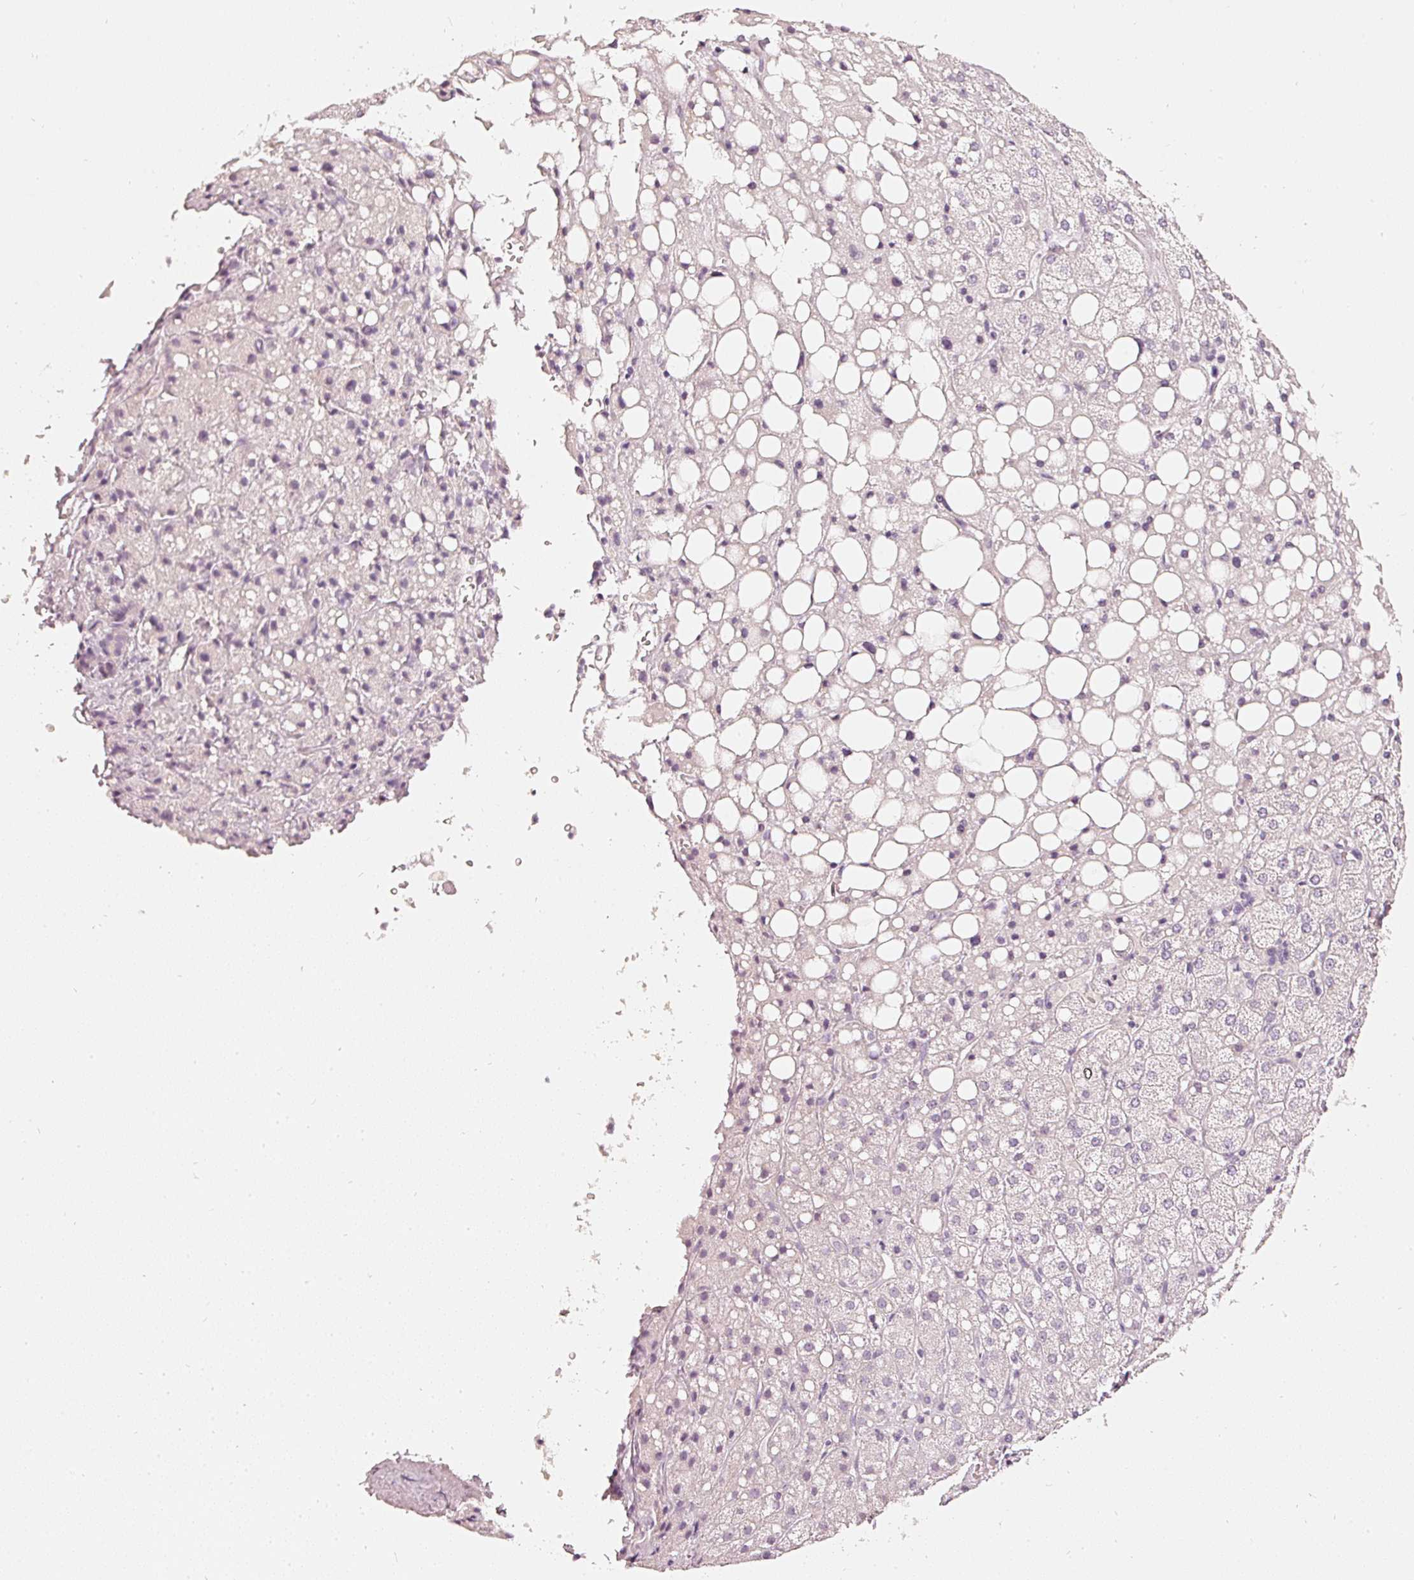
{"staining": {"intensity": "negative", "quantity": "none", "location": "none"}, "tissue": "liver cancer", "cell_type": "Tumor cells", "image_type": "cancer", "snomed": [{"axis": "morphology", "description": "Carcinoma, Hepatocellular, NOS"}, {"axis": "topography", "description": "Liver"}], "caption": "A photomicrograph of human liver hepatocellular carcinoma is negative for staining in tumor cells.", "gene": "CNP", "patient": {"sex": "male", "age": 80}}